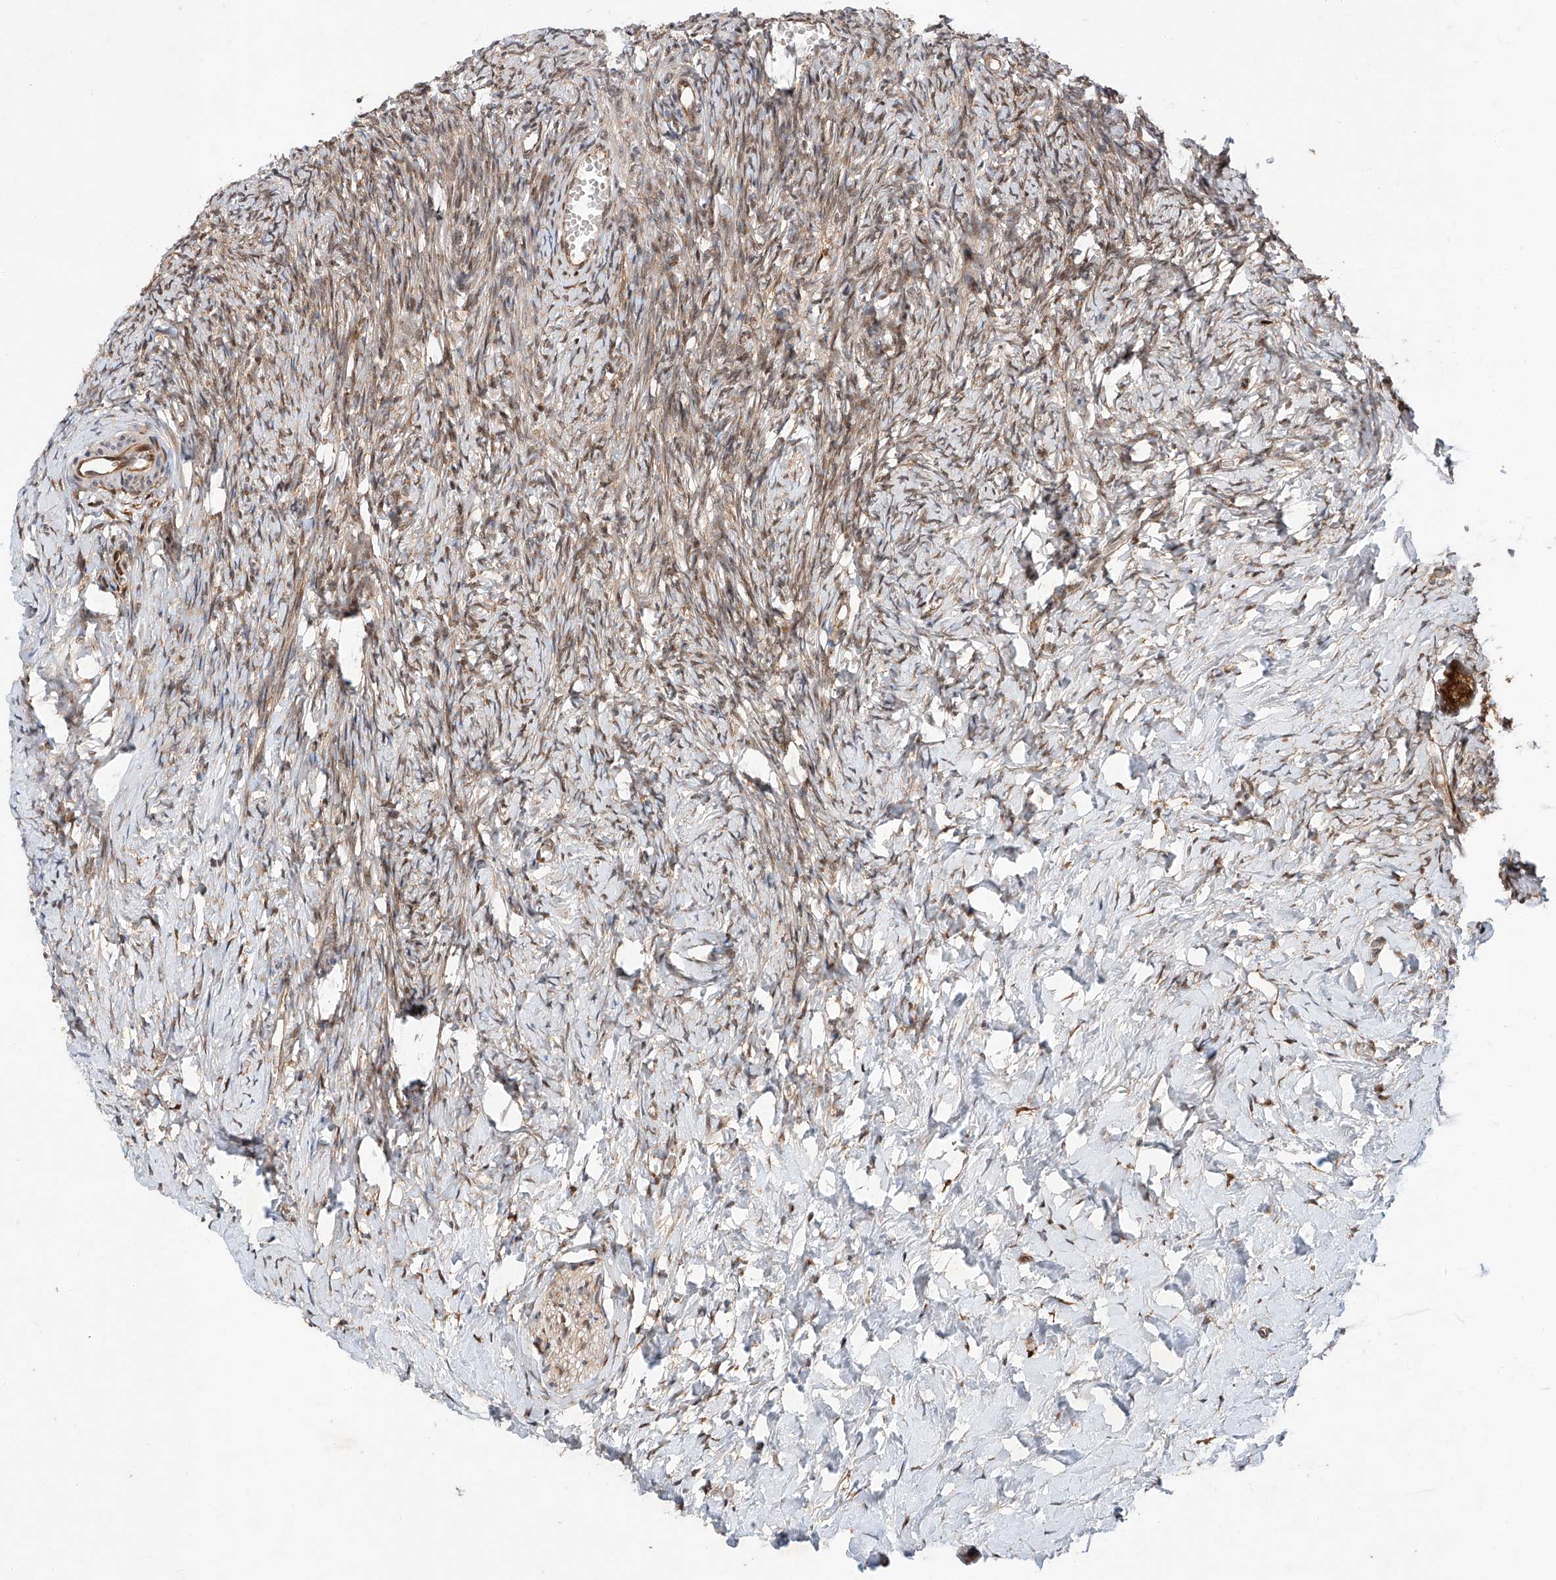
{"staining": {"intensity": "strong", "quantity": "25%-75%", "location": "nuclear"}, "tissue": "ovary", "cell_type": "Ovarian stroma cells", "image_type": "normal", "snomed": [{"axis": "morphology", "description": "Normal tissue, NOS"}, {"axis": "topography", "description": "Ovary"}], "caption": "About 25%-75% of ovarian stroma cells in benign ovary exhibit strong nuclear protein staining as visualized by brown immunohistochemical staining.", "gene": "ZFP28", "patient": {"sex": "female", "age": 27}}